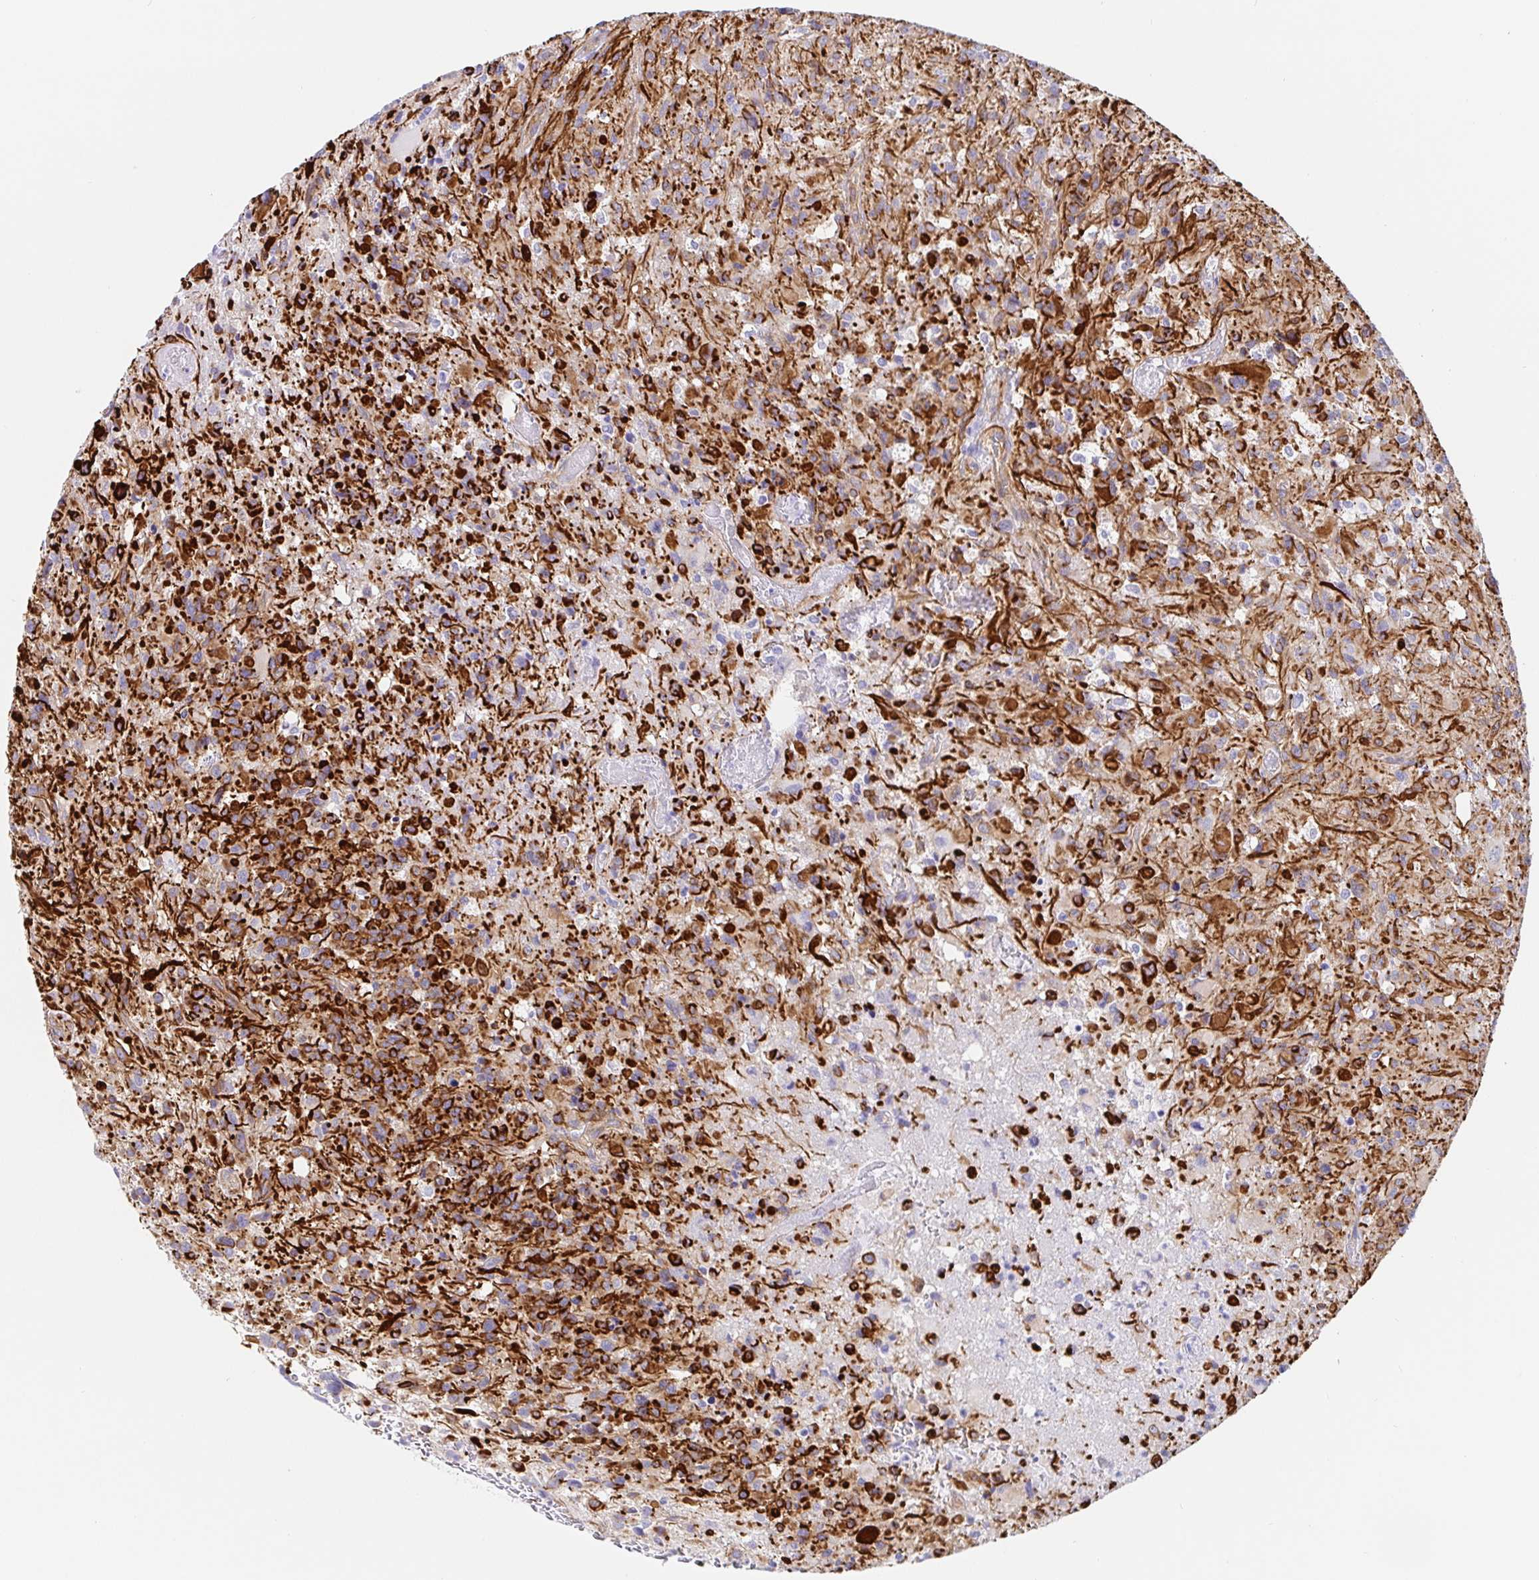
{"staining": {"intensity": "moderate", "quantity": "<25%", "location": "cytoplasmic/membranous"}, "tissue": "glioma", "cell_type": "Tumor cells", "image_type": "cancer", "snomed": [{"axis": "morphology", "description": "Glioma, malignant, High grade"}, {"axis": "topography", "description": "Brain"}], "caption": "Tumor cells exhibit low levels of moderate cytoplasmic/membranous positivity in about <25% of cells in high-grade glioma (malignant). The protein is shown in brown color, while the nuclei are stained blue.", "gene": "DOCK1", "patient": {"sex": "male", "age": 63}}